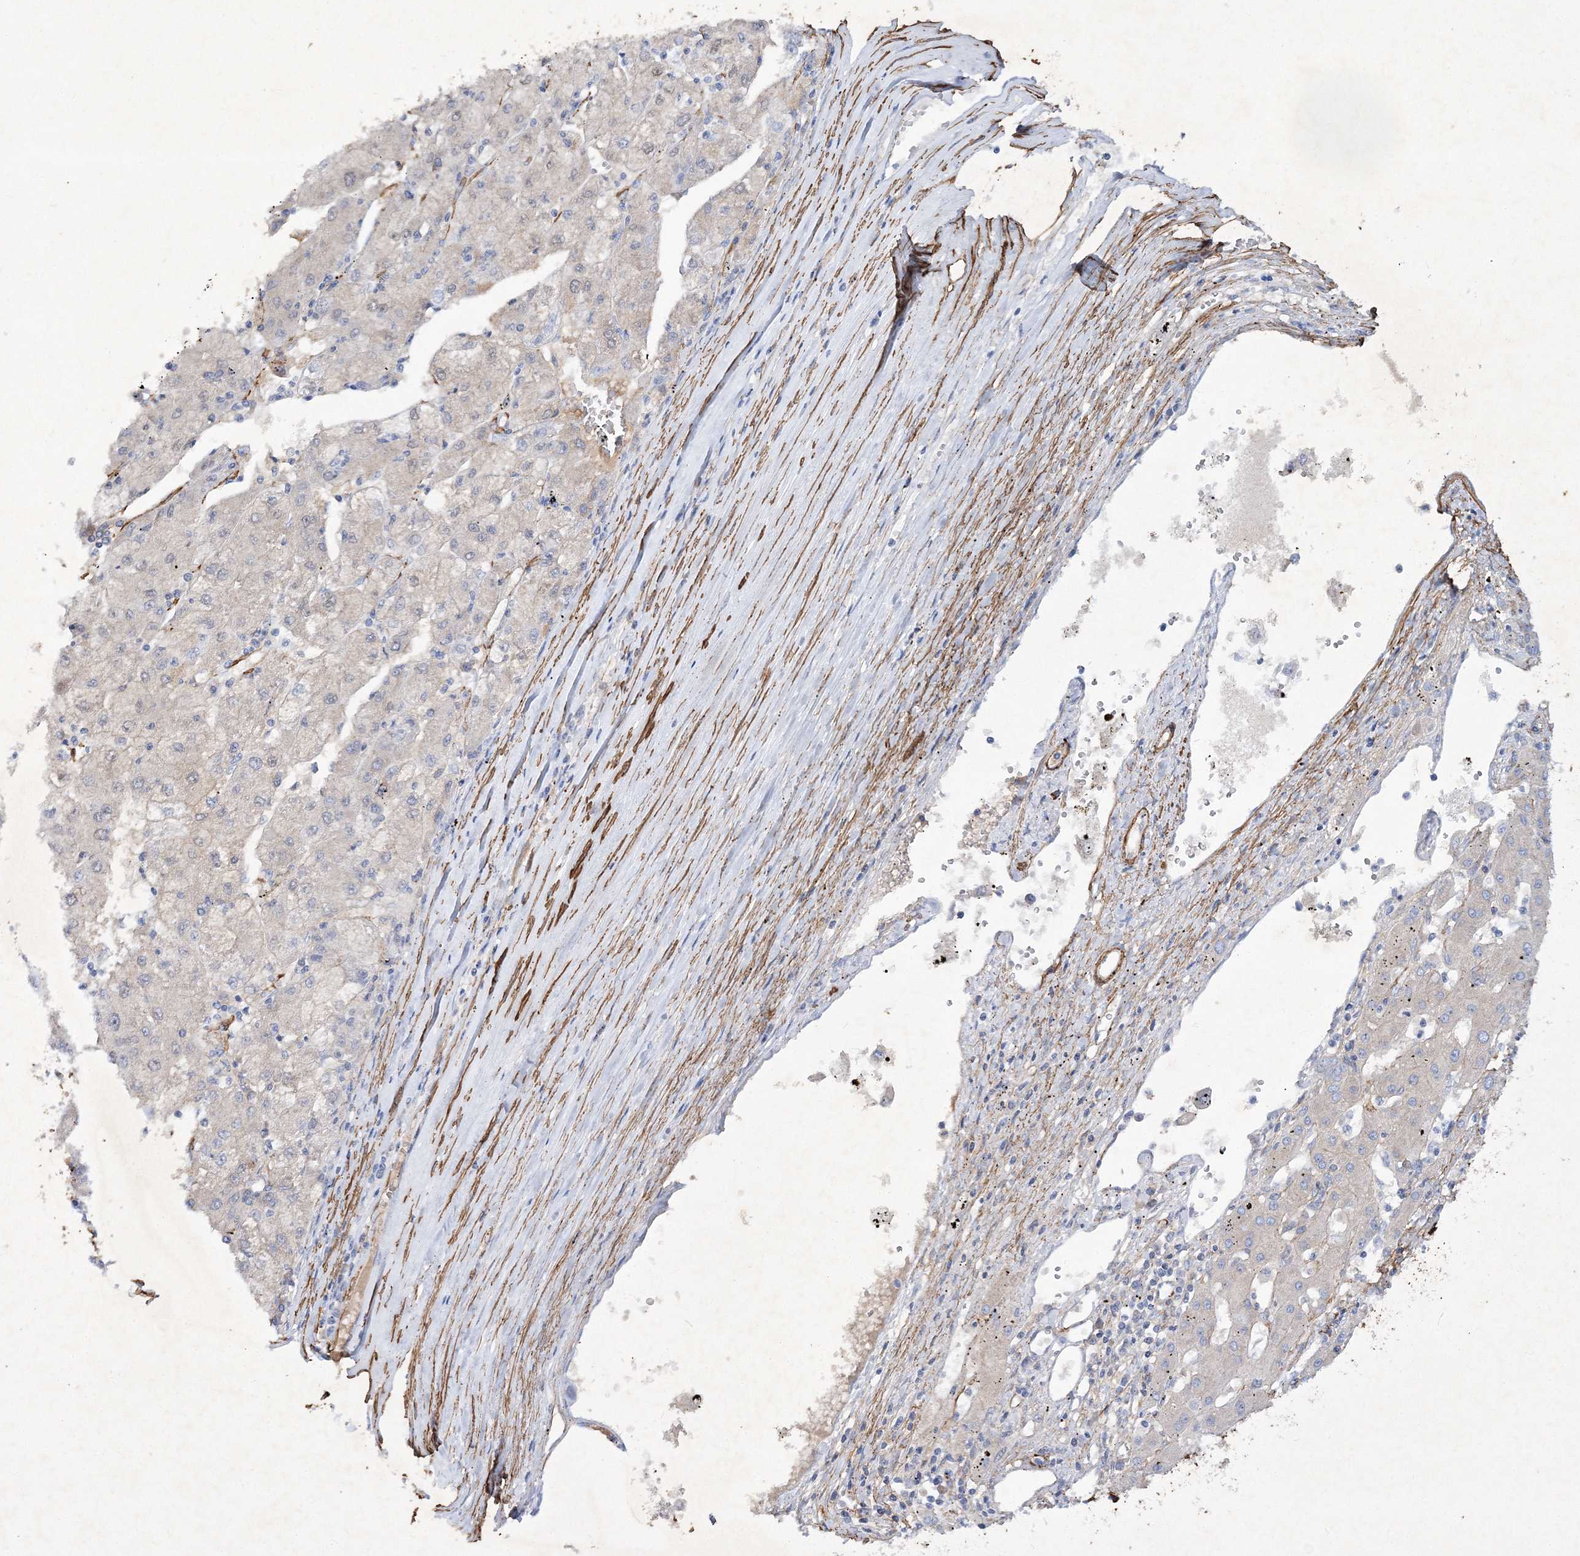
{"staining": {"intensity": "negative", "quantity": "none", "location": "none"}, "tissue": "liver cancer", "cell_type": "Tumor cells", "image_type": "cancer", "snomed": [{"axis": "morphology", "description": "Carcinoma, Hepatocellular, NOS"}, {"axis": "topography", "description": "Liver"}], "caption": "A histopathology image of human liver cancer (hepatocellular carcinoma) is negative for staining in tumor cells.", "gene": "RTN2", "patient": {"sex": "male", "age": 72}}